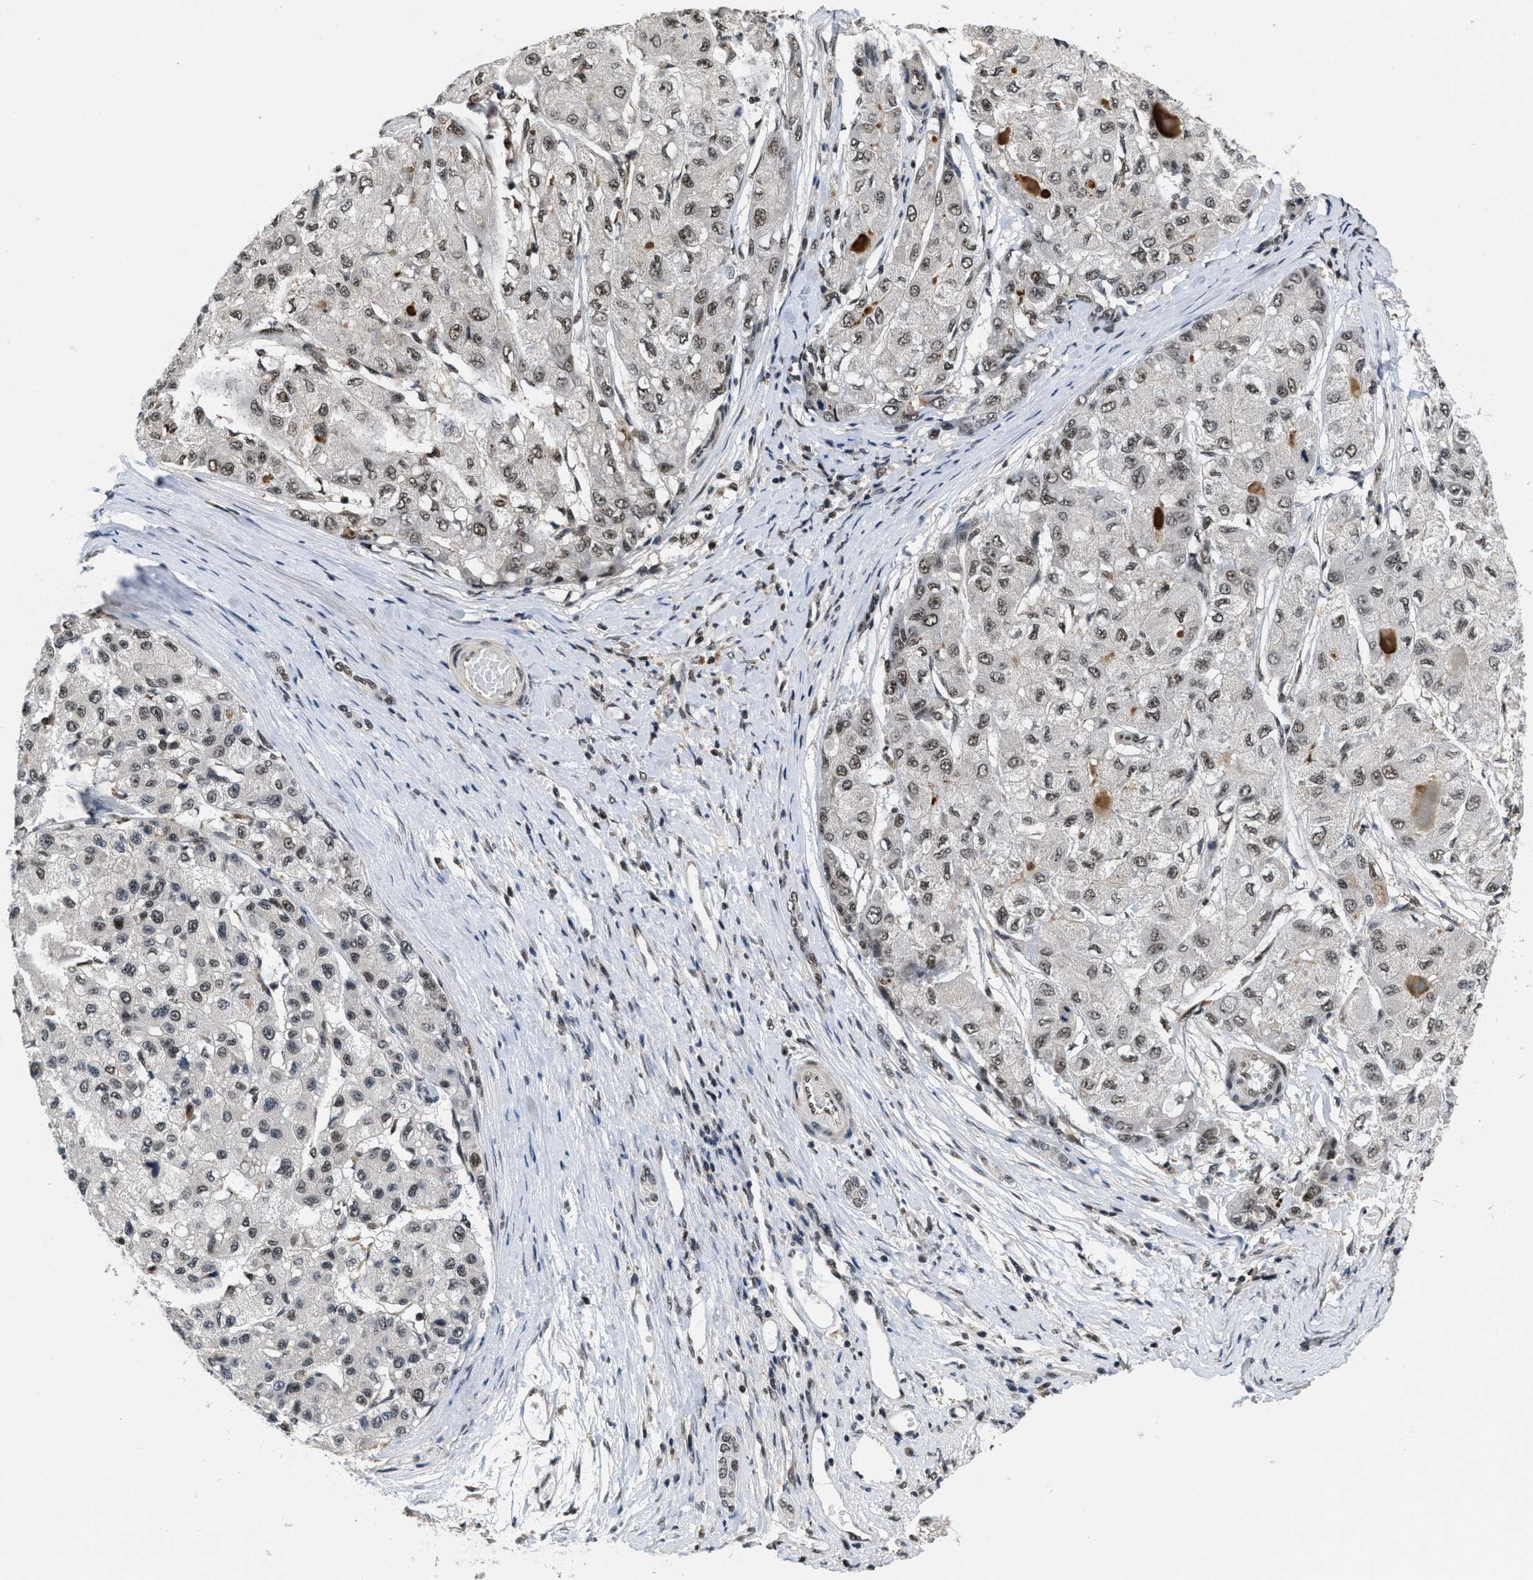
{"staining": {"intensity": "weak", "quantity": "<25%", "location": "nuclear"}, "tissue": "liver cancer", "cell_type": "Tumor cells", "image_type": "cancer", "snomed": [{"axis": "morphology", "description": "Carcinoma, Hepatocellular, NOS"}, {"axis": "topography", "description": "Liver"}], "caption": "This is an IHC histopathology image of human liver cancer. There is no staining in tumor cells.", "gene": "CUL4B", "patient": {"sex": "male", "age": 80}}